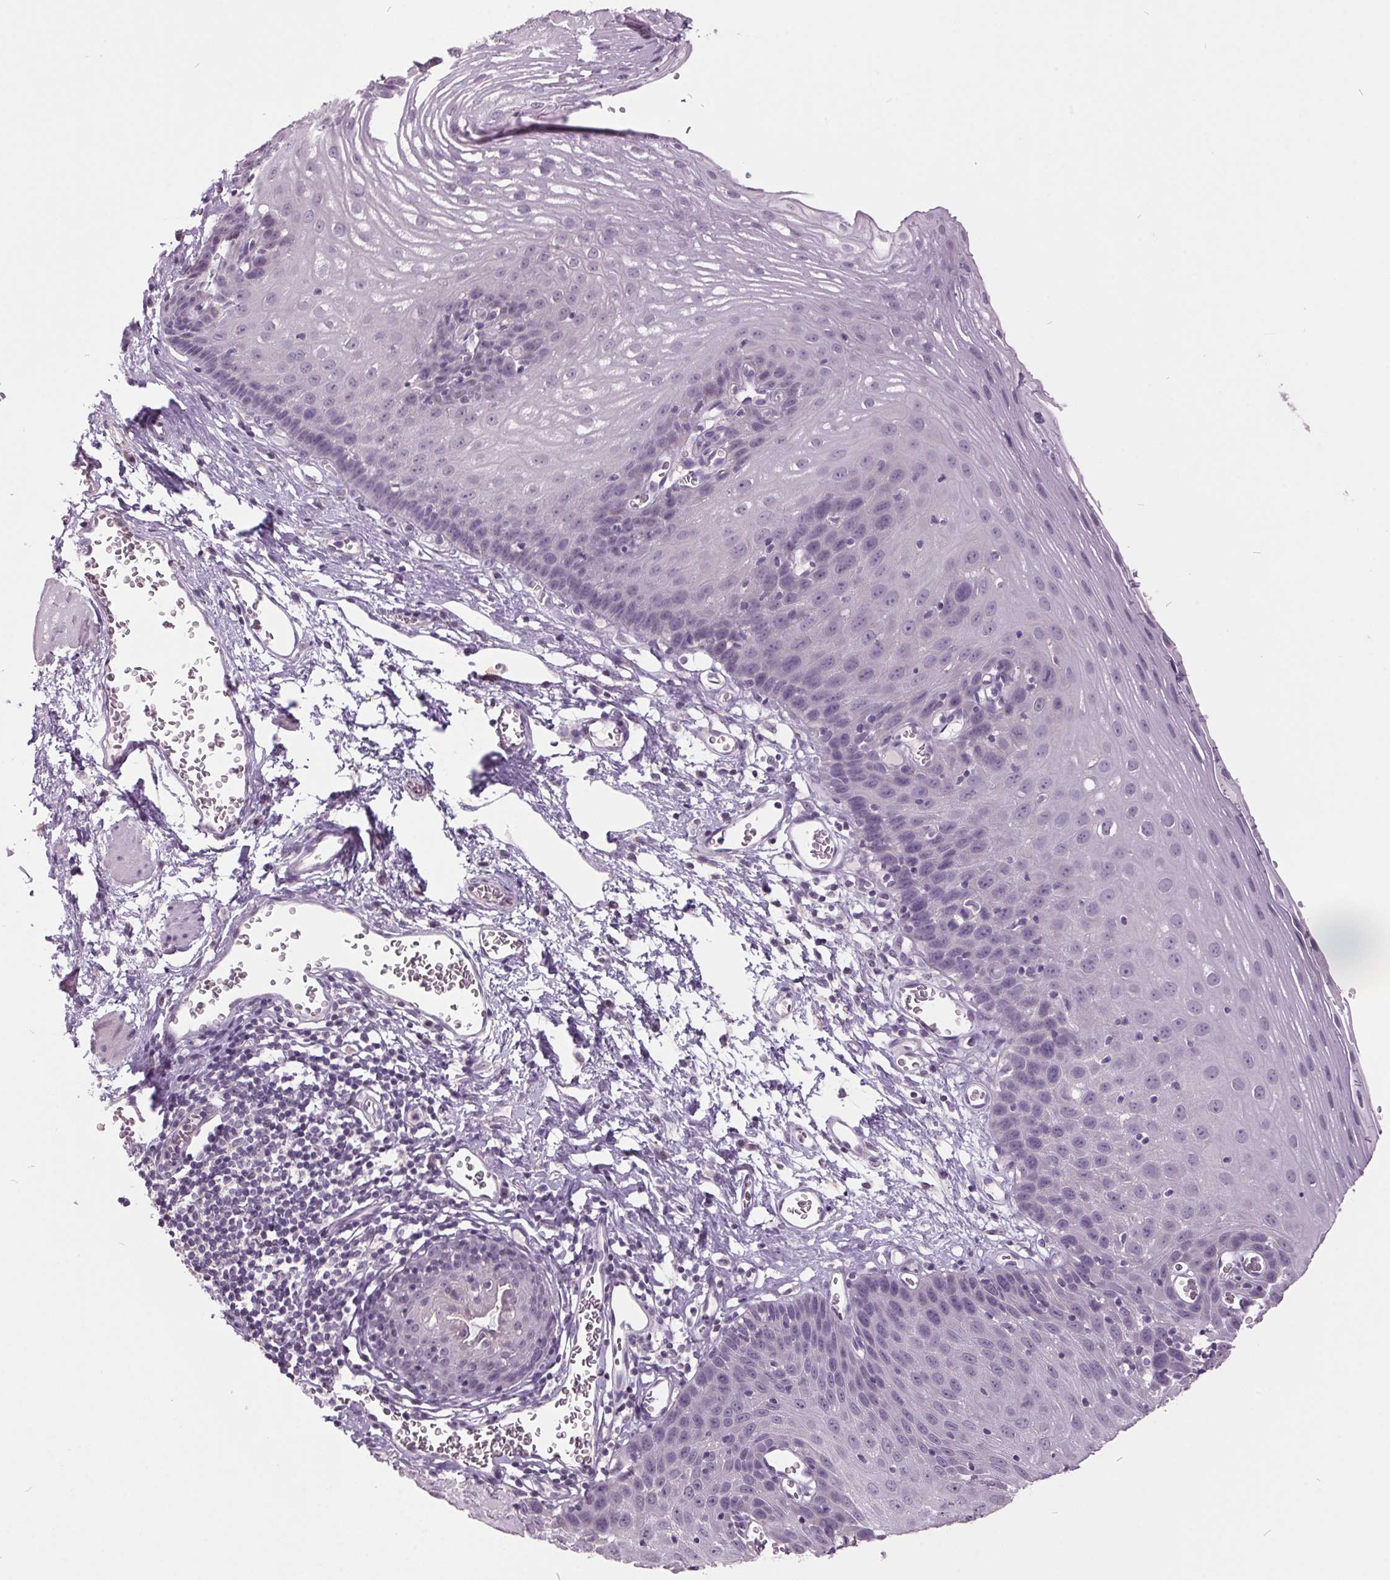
{"staining": {"intensity": "negative", "quantity": "none", "location": "none"}, "tissue": "esophagus", "cell_type": "Squamous epithelial cells", "image_type": "normal", "snomed": [{"axis": "morphology", "description": "Normal tissue, NOS"}, {"axis": "topography", "description": "Esophagus"}], "caption": "The photomicrograph reveals no significant positivity in squamous epithelial cells of esophagus.", "gene": "C2orf16", "patient": {"sex": "male", "age": 72}}